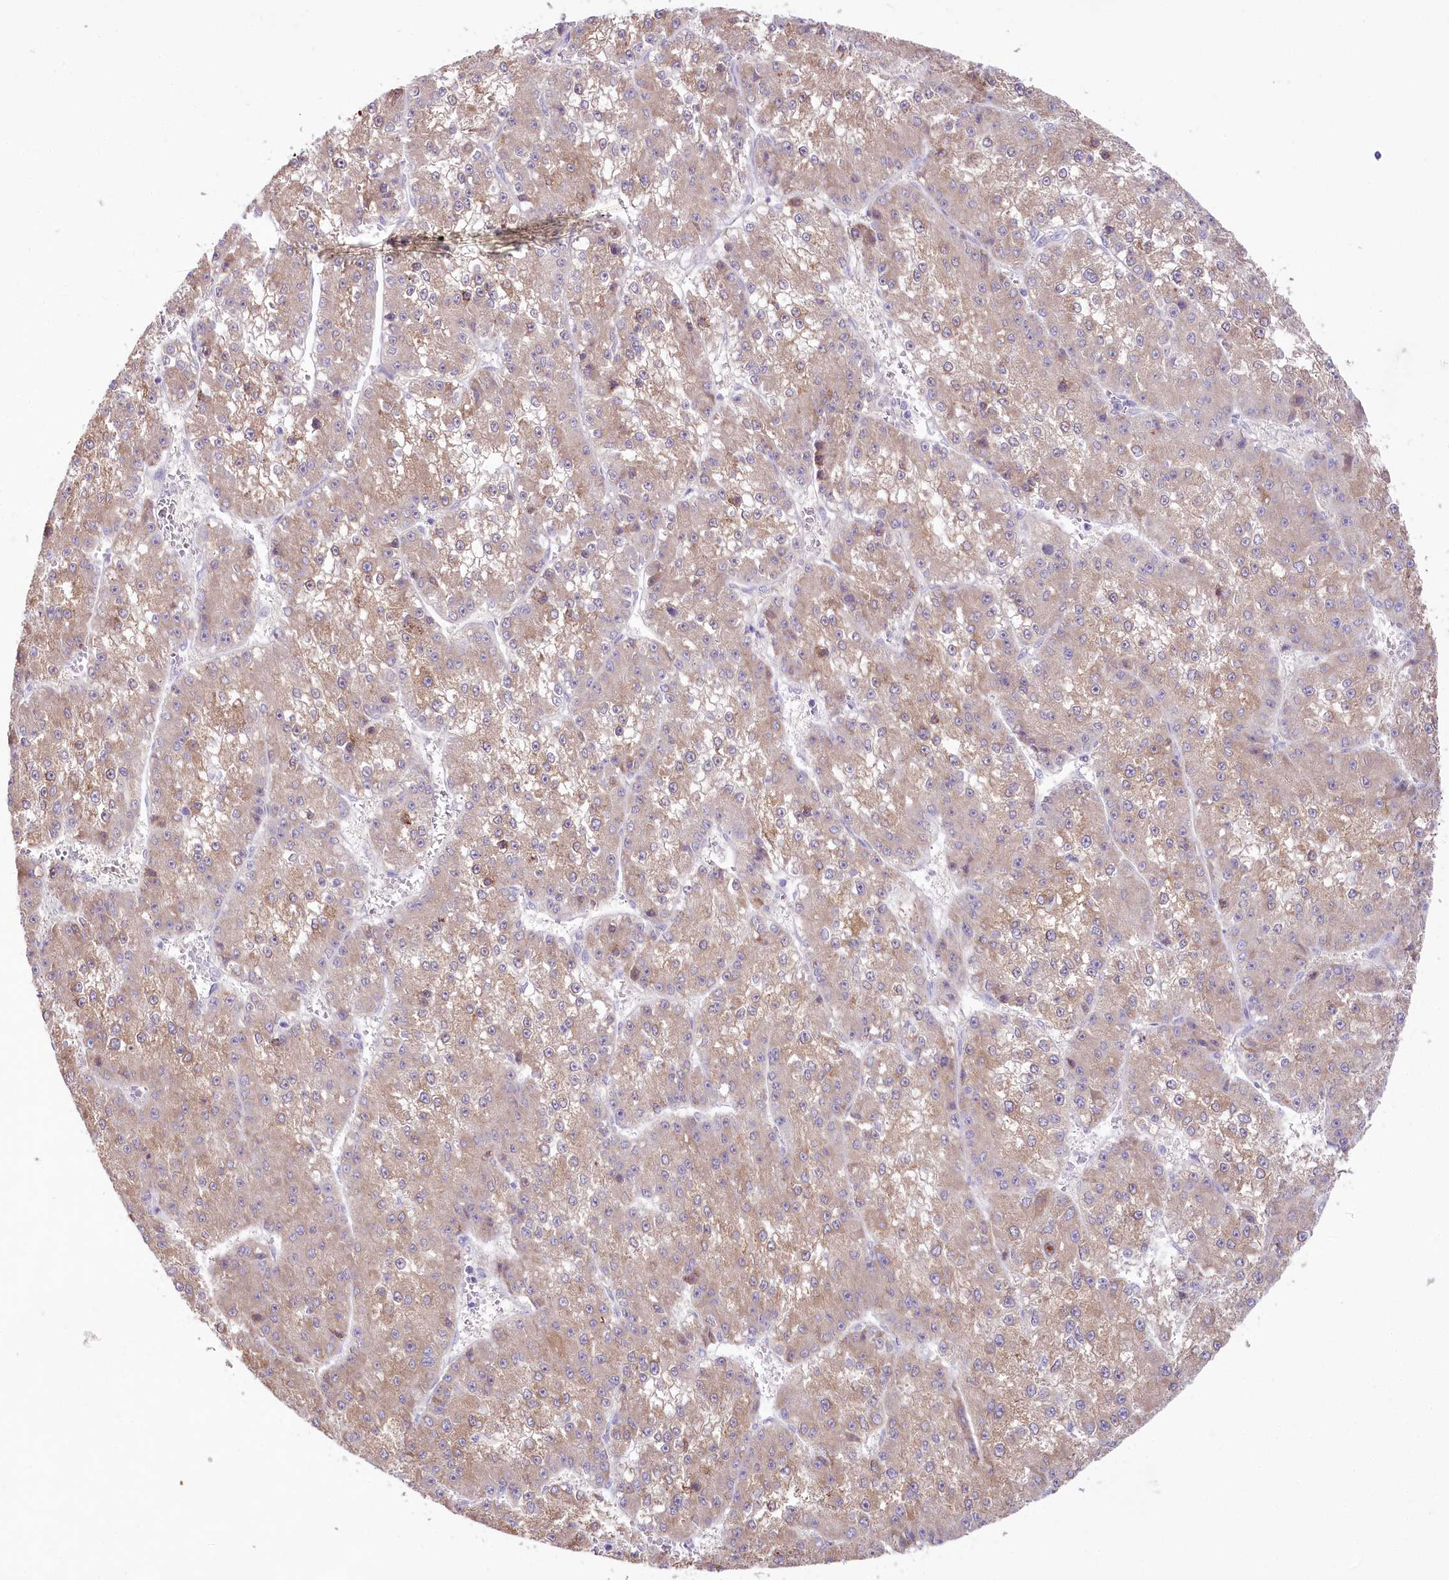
{"staining": {"intensity": "weak", "quantity": ">75%", "location": "cytoplasmic/membranous"}, "tissue": "liver cancer", "cell_type": "Tumor cells", "image_type": "cancer", "snomed": [{"axis": "morphology", "description": "Carcinoma, Hepatocellular, NOS"}, {"axis": "topography", "description": "Liver"}], "caption": "Protein analysis of liver cancer (hepatocellular carcinoma) tissue displays weak cytoplasmic/membranous staining in approximately >75% of tumor cells.", "gene": "MYOZ1", "patient": {"sex": "female", "age": 73}}